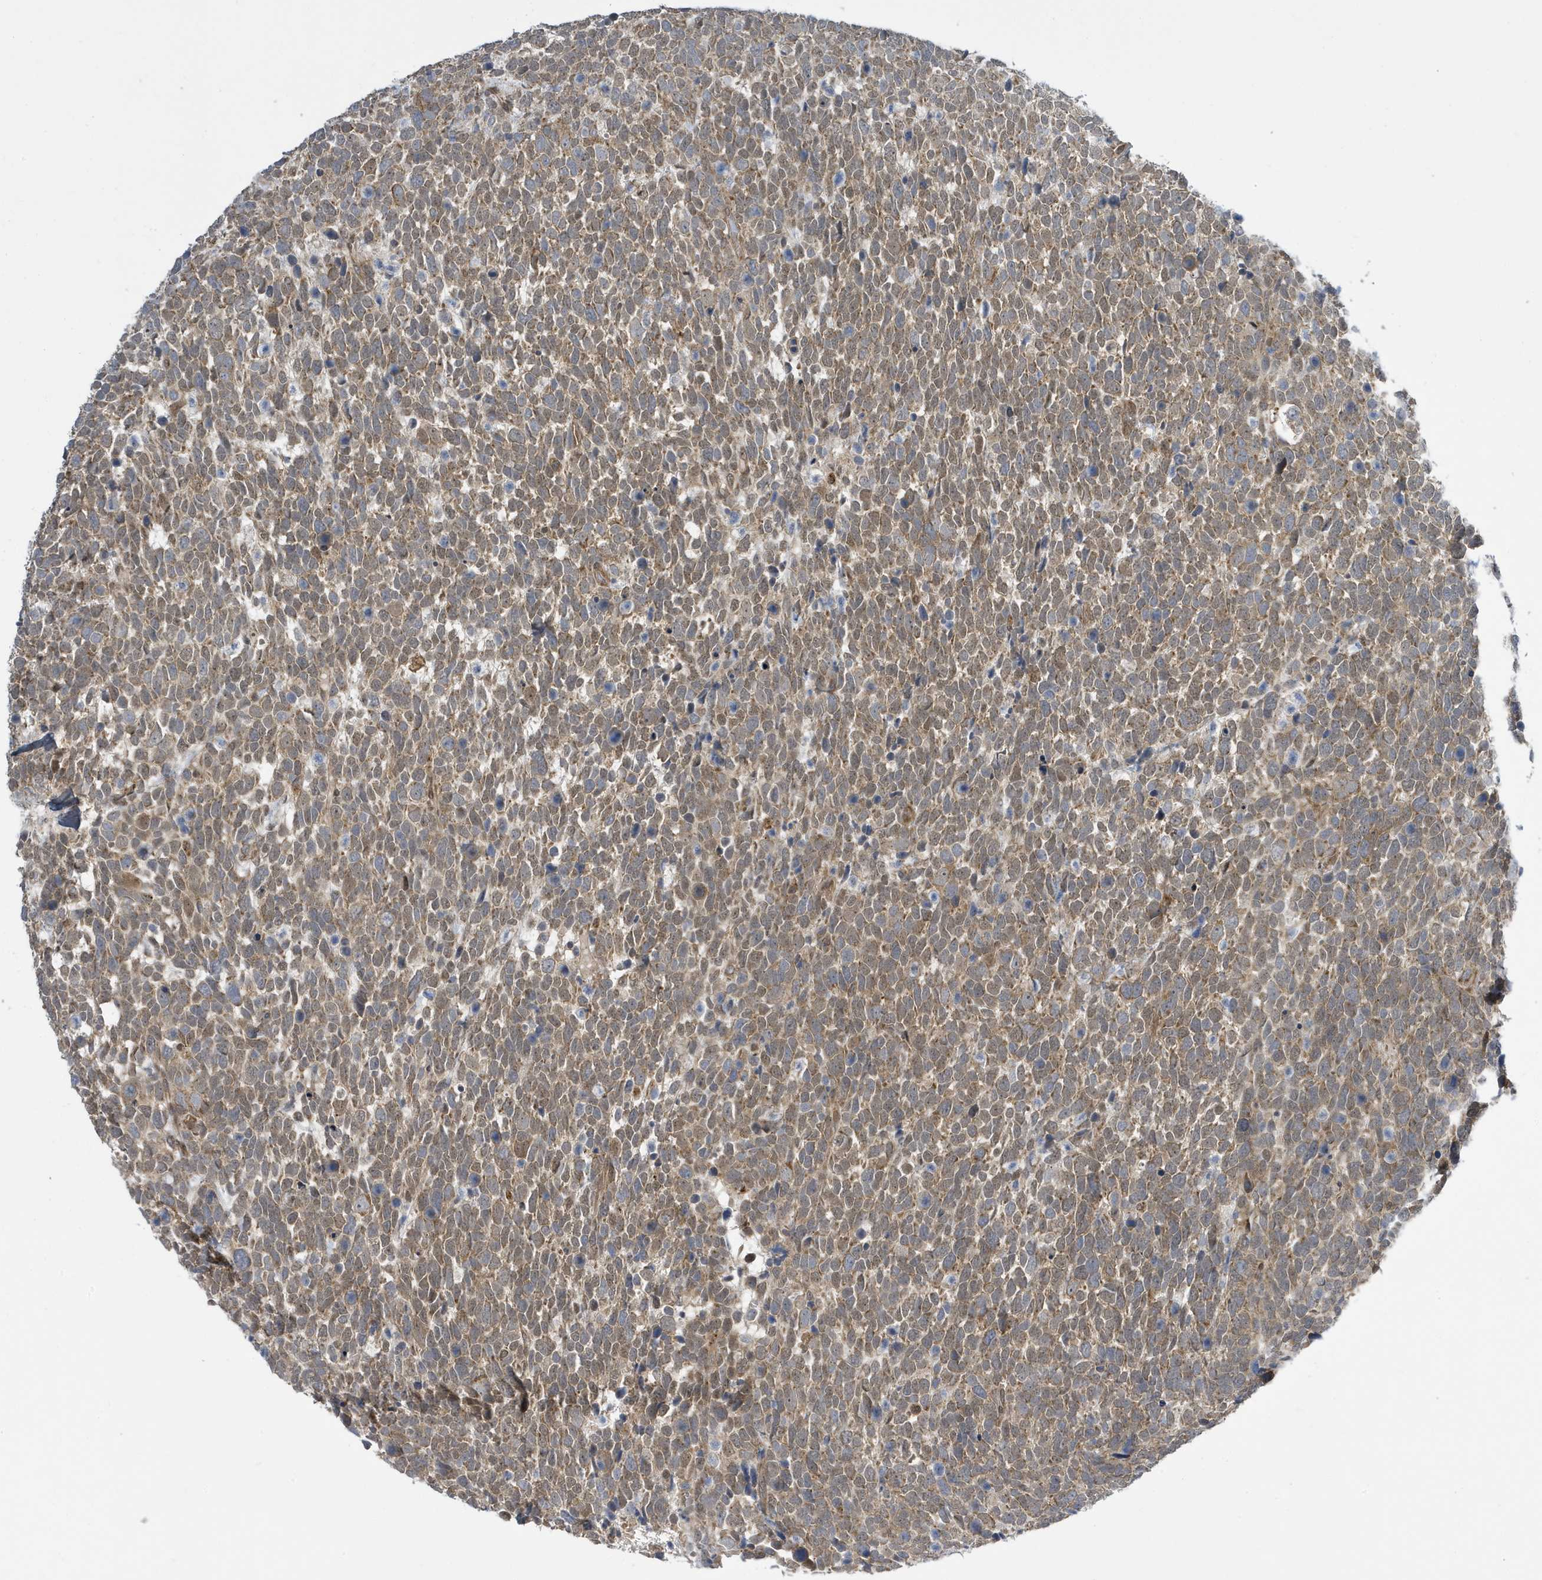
{"staining": {"intensity": "moderate", "quantity": ">75%", "location": "cytoplasmic/membranous"}, "tissue": "urothelial cancer", "cell_type": "Tumor cells", "image_type": "cancer", "snomed": [{"axis": "morphology", "description": "Urothelial carcinoma, High grade"}, {"axis": "topography", "description": "Urinary bladder"}], "caption": "An IHC image of tumor tissue is shown. Protein staining in brown shows moderate cytoplasmic/membranous positivity in urothelial cancer within tumor cells.", "gene": "NCOA7", "patient": {"sex": "female", "age": 82}}